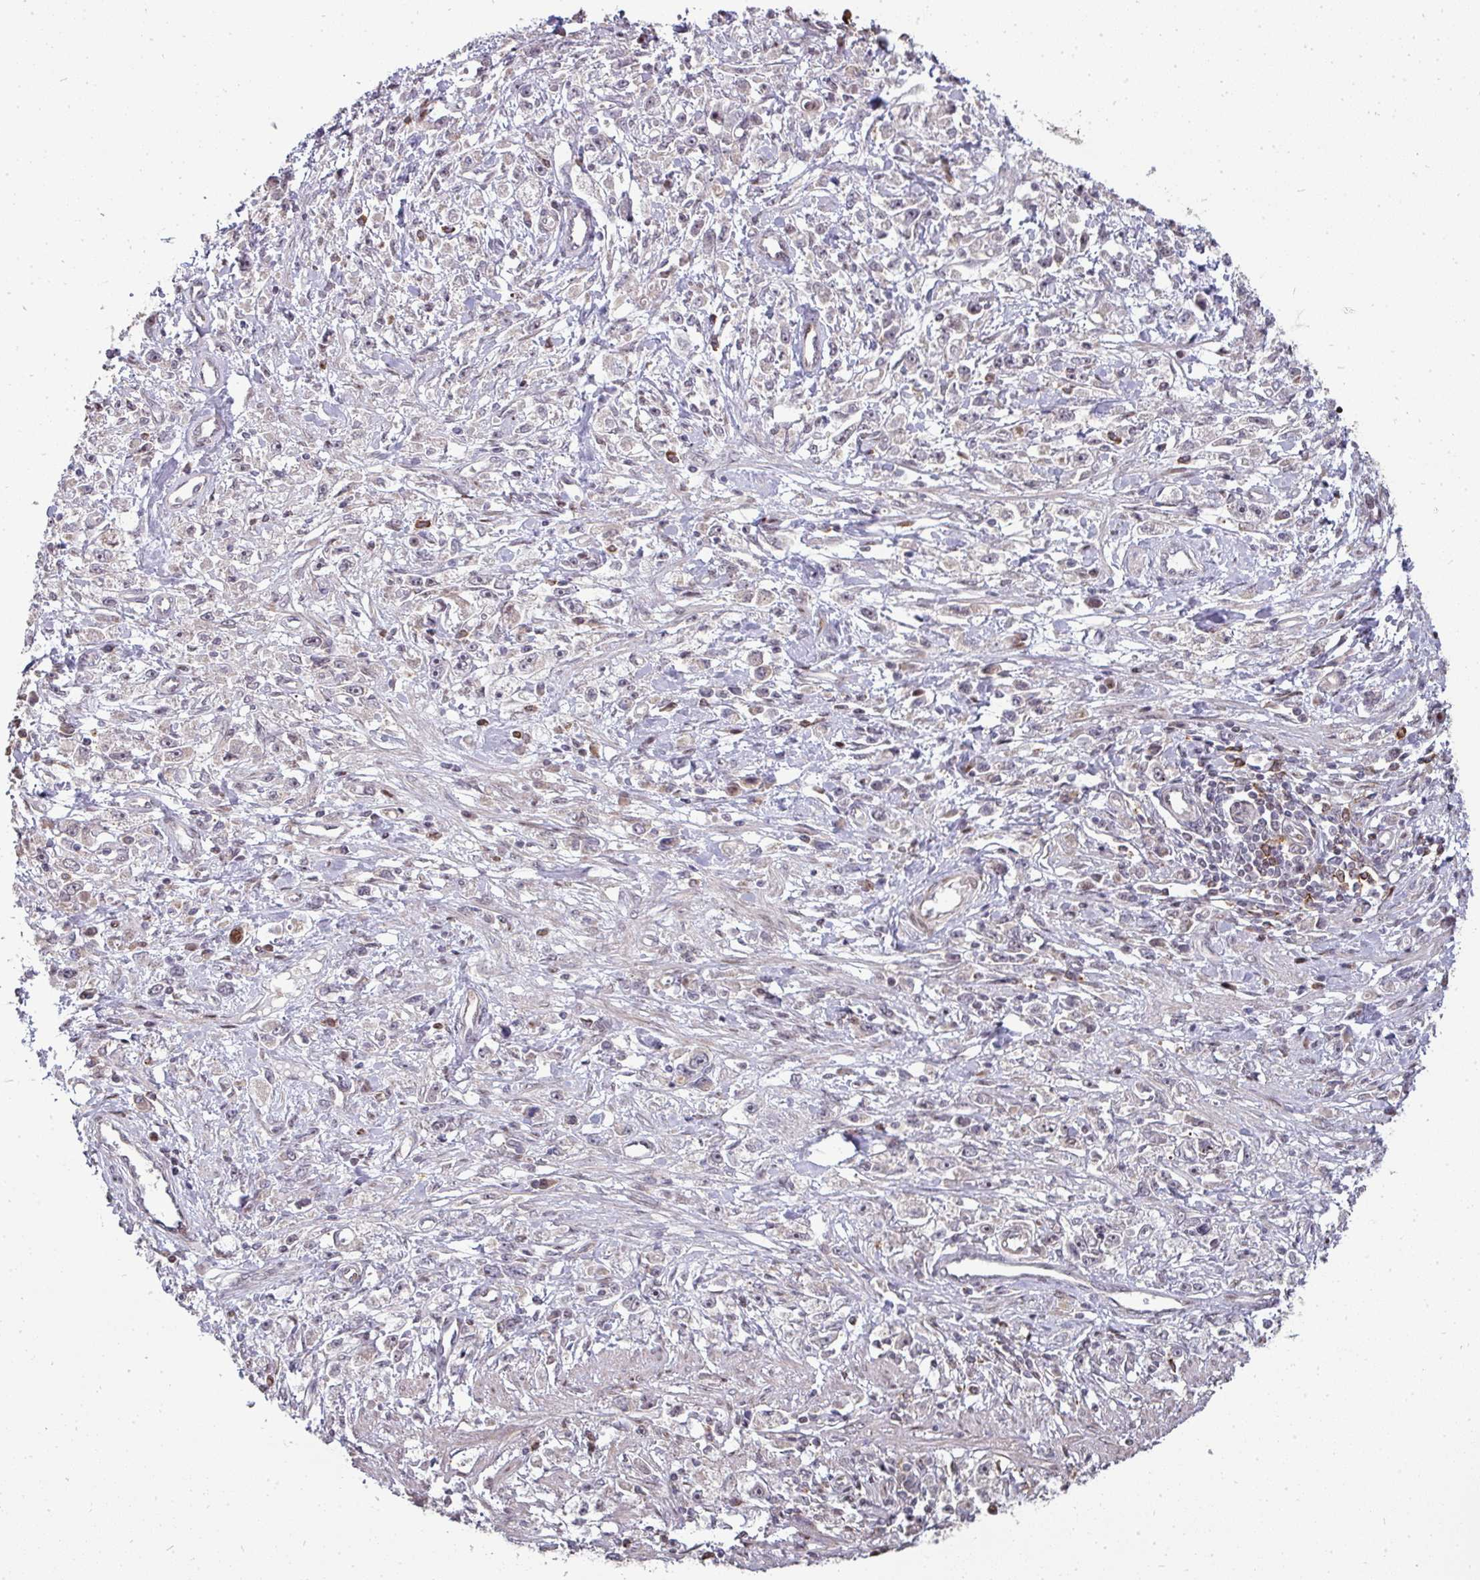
{"staining": {"intensity": "negative", "quantity": "none", "location": "none"}, "tissue": "stomach cancer", "cell_type": "Tumor cells", "image_type": "cancer", "snomed": [{"axis": "morphology", "description": "Adenocarcinoma, NOS"}, {"axis": "topography", "description": "Stomach"}], "caption": "A micrograph of stomach cancer (adenocarcinoma) stained for a protein reveals no brown staining in tumor cells.", "gene": "PATZ1", "patient": {"sex": "female", "age": 59}}